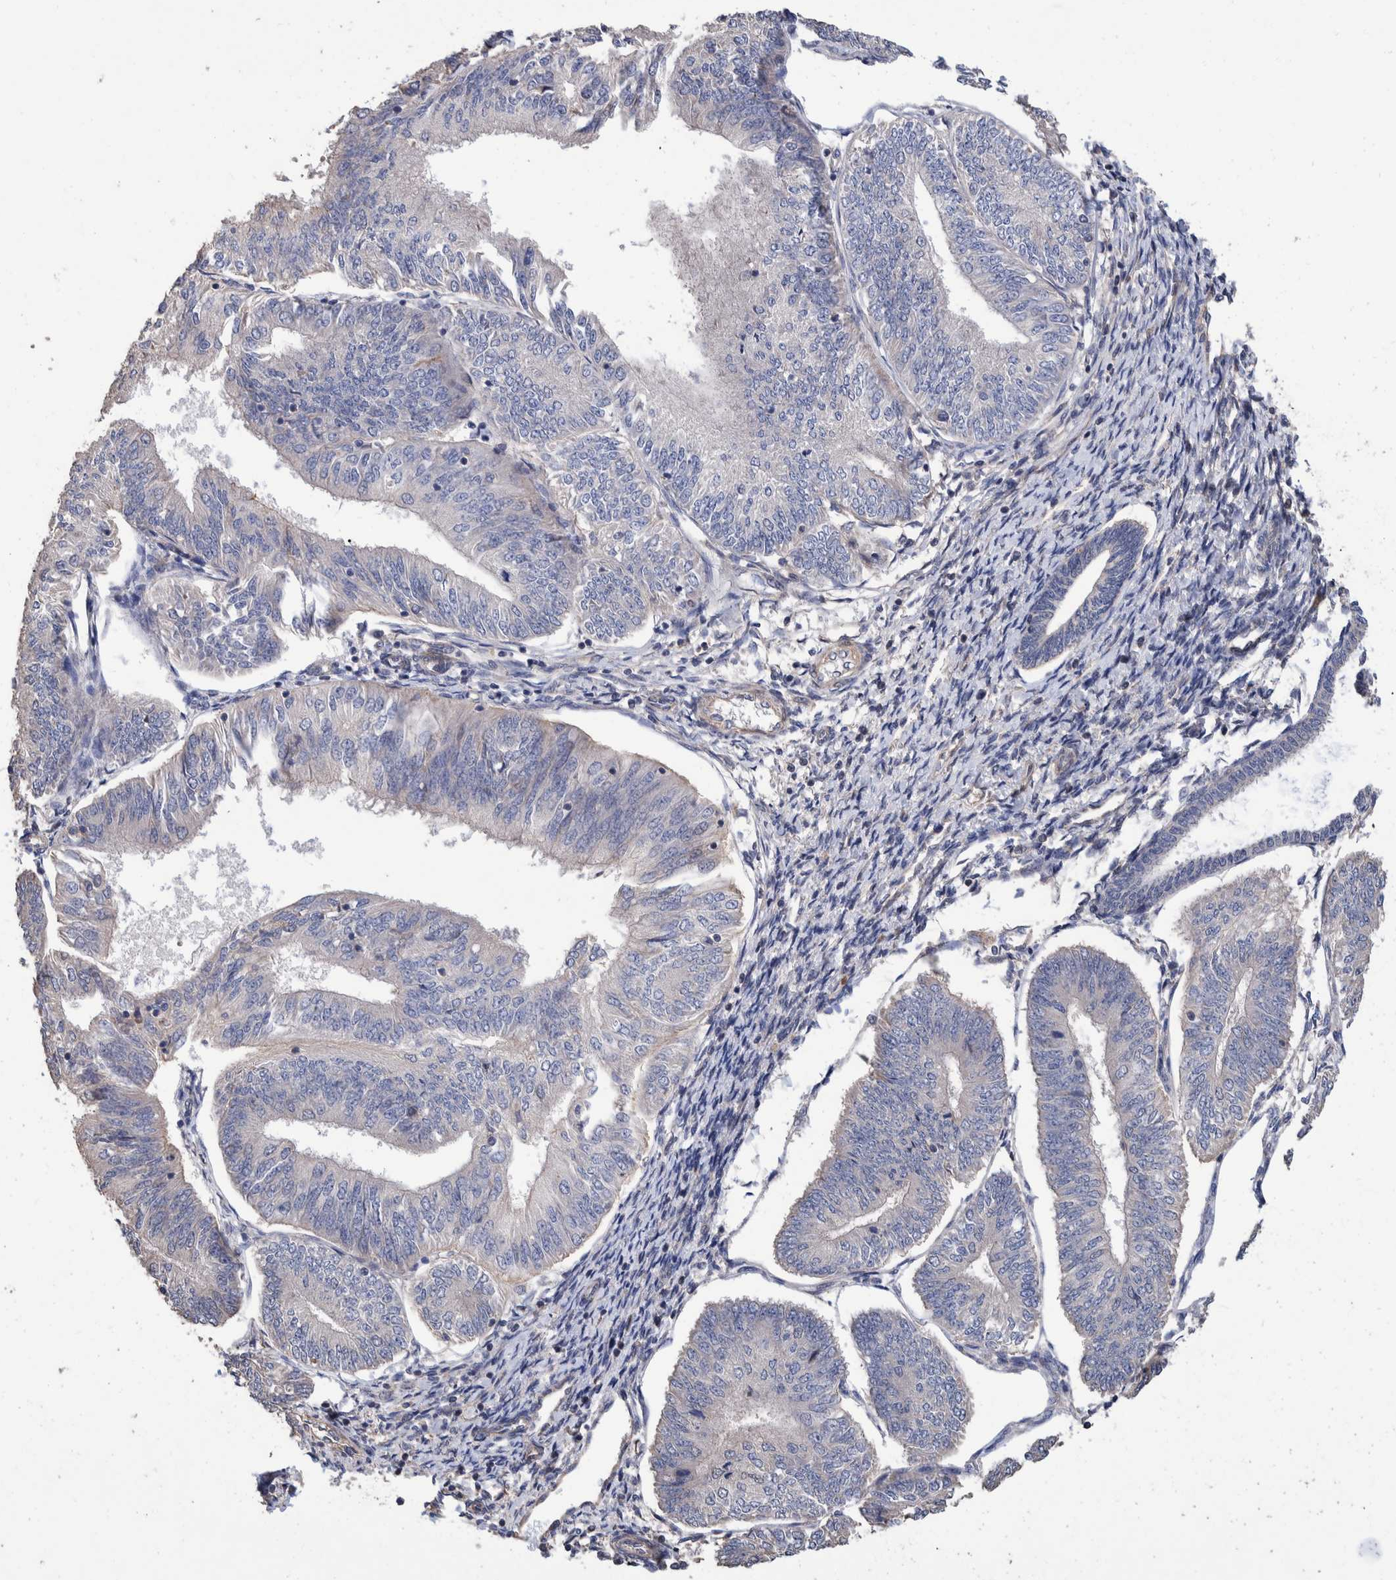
{"staining": {"intensity": "negative", "quantity": "none", "location": "none"}, "tissue": "endometrial cancer", "cell_type": "Tumor cells", "image_type": "cancer", "snomed": [{"axis": "morphology", "description": "Adenocarcinoma, NOS"}, {"axis": "topography", "description": "Endometrium"}], "caption": "Micrograph shows no significant protein expression in tumor cells of endometrial cancer. The staining was performed using DAB (3,3'-diaminobenzidine) to visualize the protein expression in brown, while the nuclei were stained in blue with hematoxylin (Magnification: 20x).", "gene": "SLC45A4", "patient": {"sex": "female", "age": 58}}